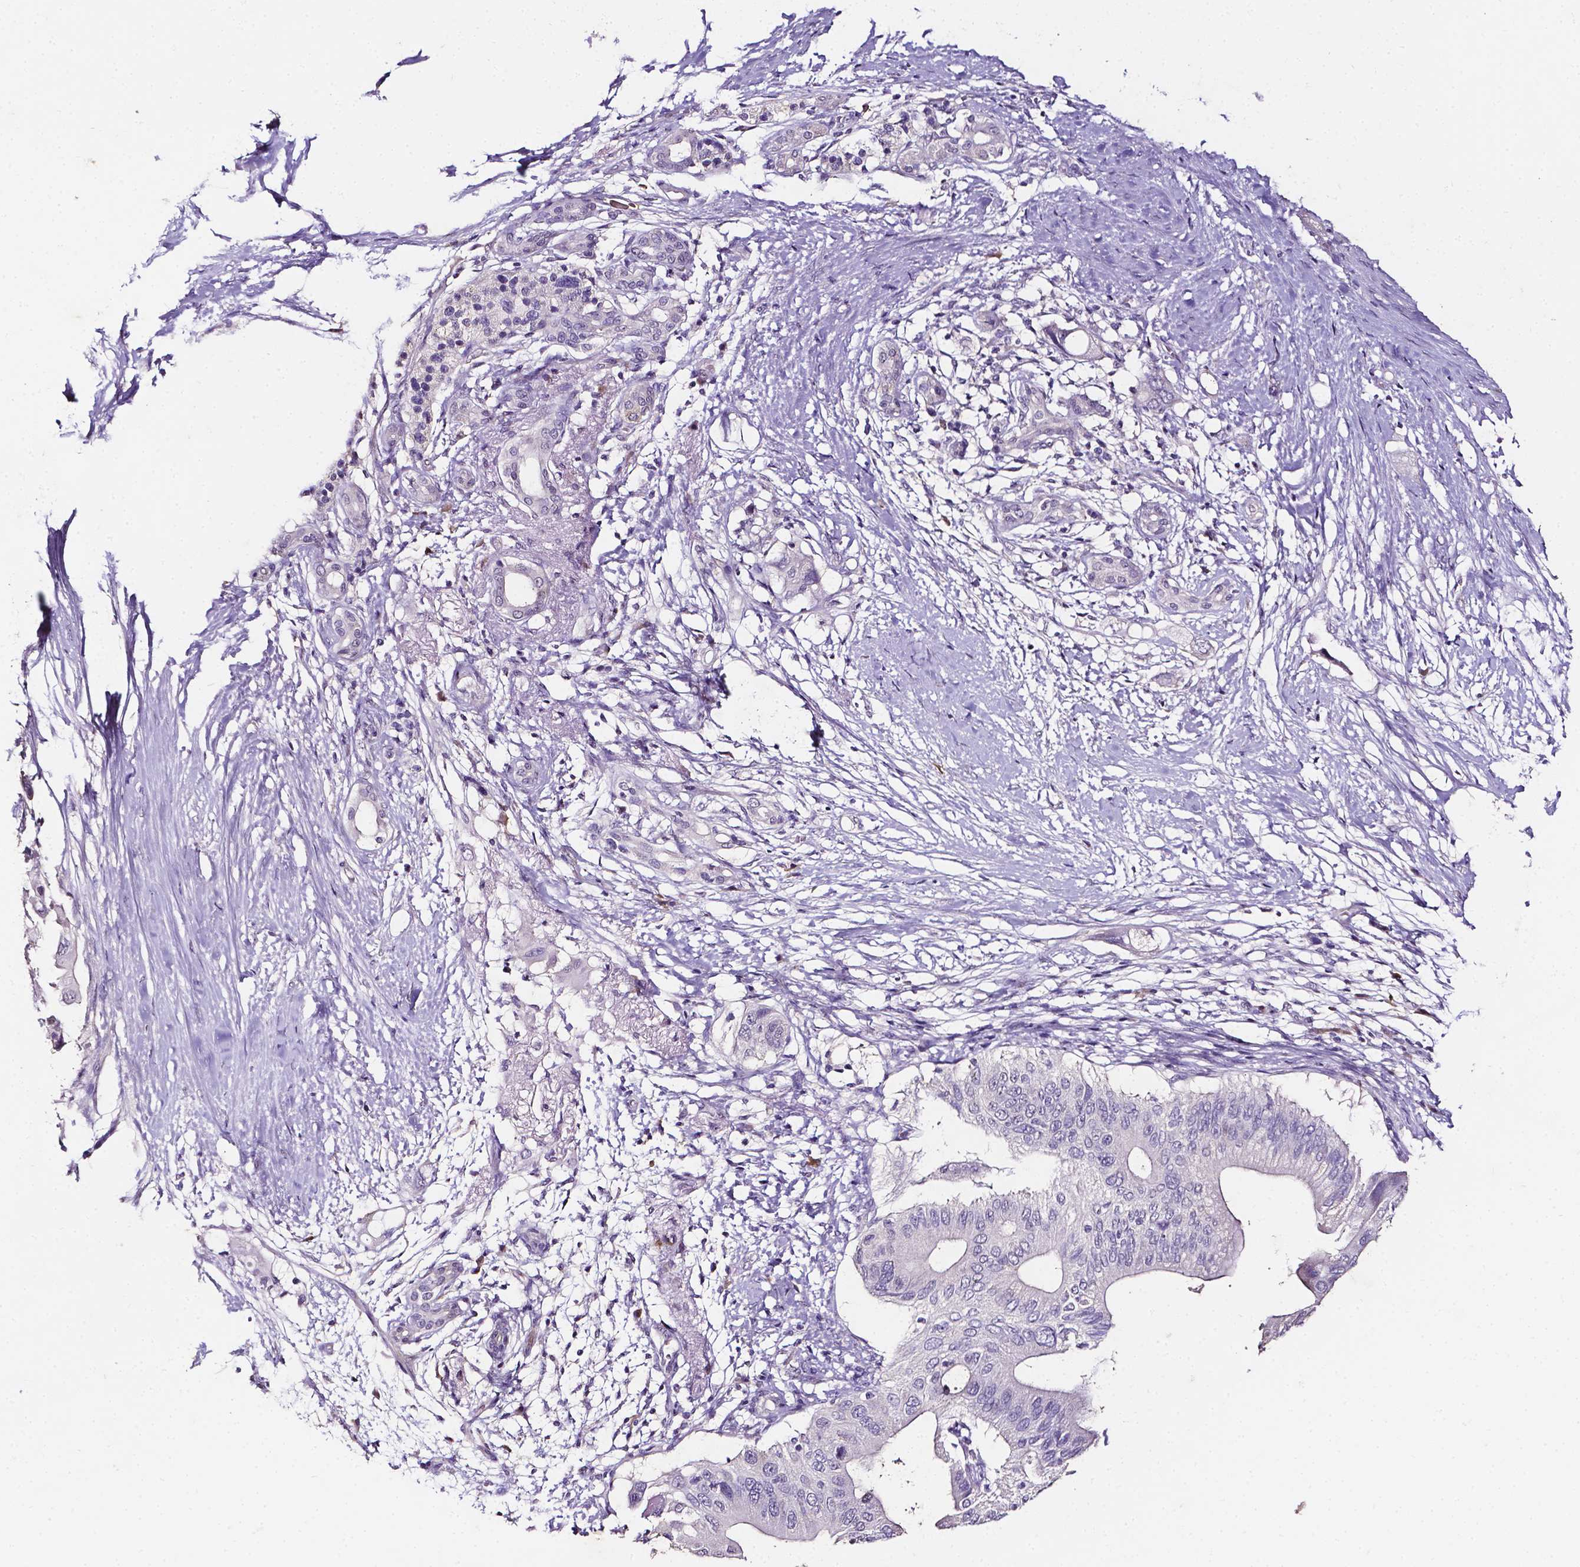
{"staining": {"intensity": "negative", "quantity": "none", "location": "none"}, "tissue": "pancreatic cancer", "cell_type": "Tumor cells", "image_type": "cancer", "snomed": [{"axis": "morphology", "description": "Adenocarcinoma, NOS"}, {"axis": "topography", "description": "Pancreas"}], "caption": "Tumor cells show no significant protein expression in pancreatic cancer (adenocarcinoma).", "gene": "PSAT1", "patient": {"sex": "female", "age": 72}}